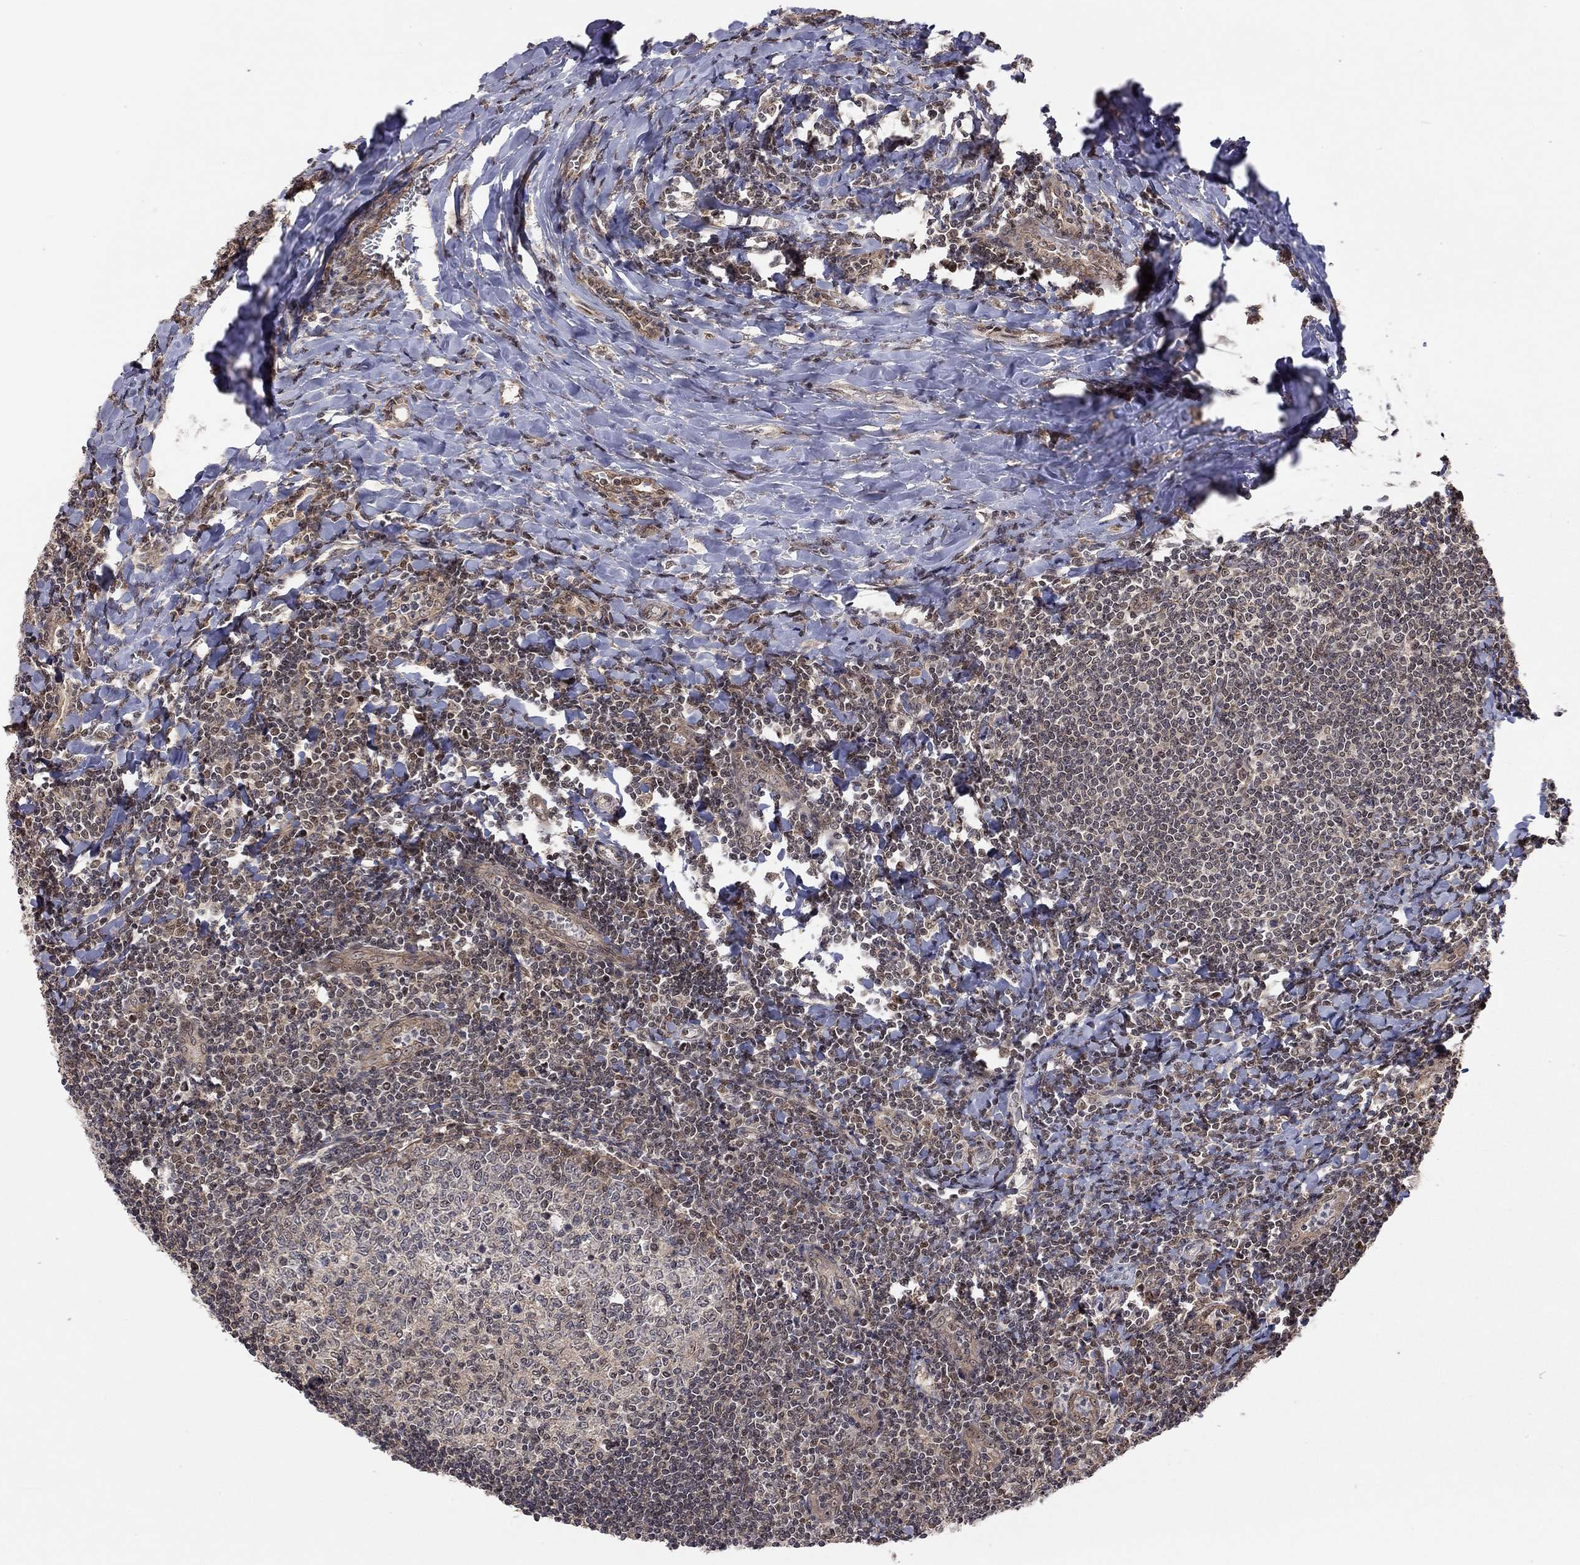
{"staining": {"intensity": "negative", "quantity": "none", "location": "none"}, "tissue": "tonsil", "cell_type": "Germinal center cells", "image_type": "normal", "snomed": [{"axis": "morphology", "description": "Normal tissue, NOS"}, {"axis": "topography", "description": "Tonsil"}], "caption": "DAB (3,3'-diaminobenzidine) immunohistochemical staining of unremarkable tonsil displays no significant expression in germinal center cells. Brightfield microscopy of immunohistochemistry stained with DAB (brown) and hematoxylin (blue), captured at high magnification.", "gene": "TDP1", "patient": {"sex": "female", "age": 12}}